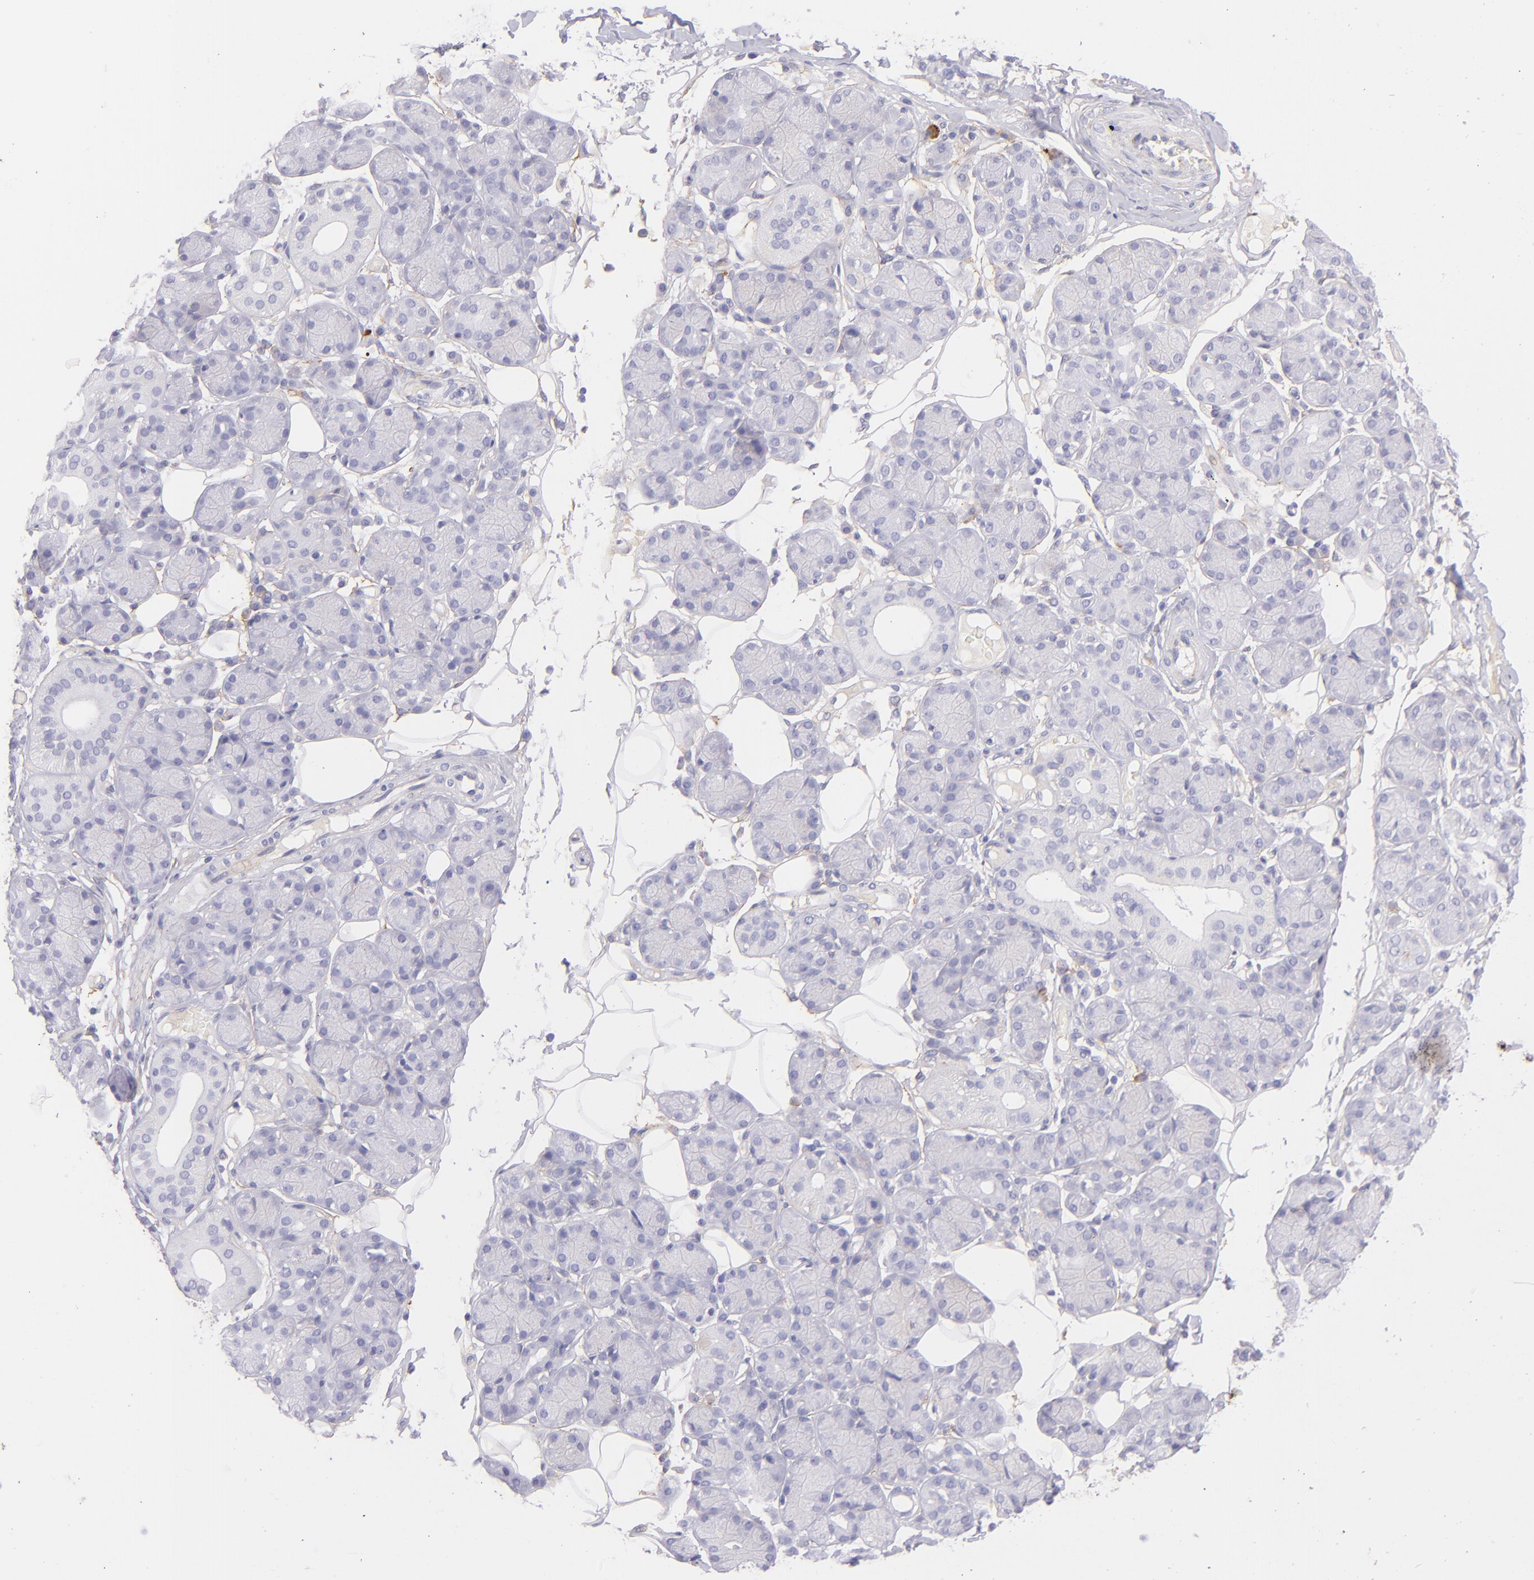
{"staining": {"intensity": "negative", "quantity": "none", "location": "none"}, "tissue": "salivary gland", "cell_type": "Glandular cells", "image_type": "normal", "snomed": [{"axis": "morphology", "description": "Normal tissue, NOS"}, {"axis": "topography", "description": "Salivary gland"}], "caption": "A high-resolution histopathology image shows immunohistochemistry staining of unremarkable salivary gland, which displays no significant expression in glandular cells.", "gene": "CD81", "patient": {"sex": "male", "age": 54}}